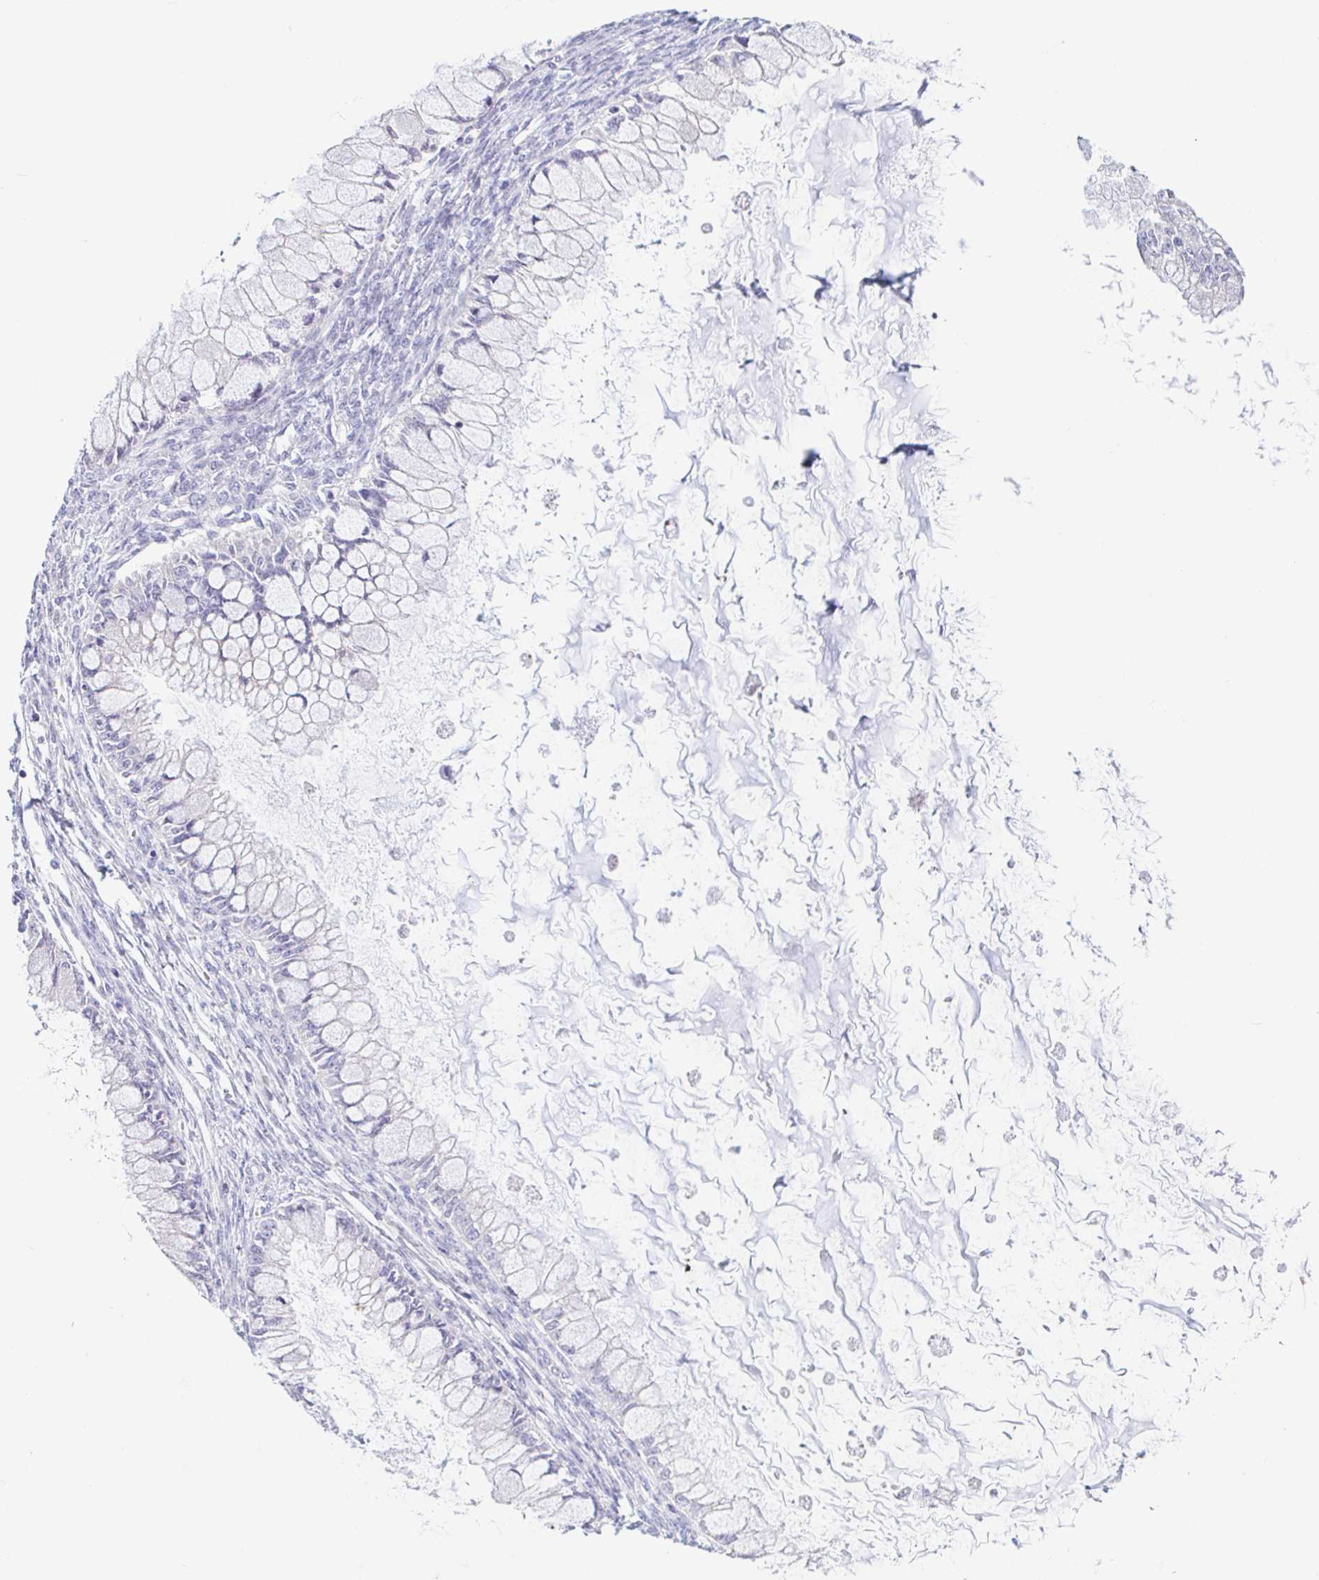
{"staining": {"intensity": "negative", "quantity": "none", "location": "none"}, "tissue": "ovarian cancer", "cell_type": "Tumor cells", "image_type": "cancer", "snomed": [{"axis": "morphology", "description": "Cystadenocarcinoma, mucinous, NOS"}, {"axis": "topography", "description": "Ovary"}], "caption": "A histopathology image of human ovarian cancer (mucinous cystadenocarcinoma) is negative for staining in tumor cells.", "gene": "NBPF3", "patient": {"sex": "female", "age": 34}}